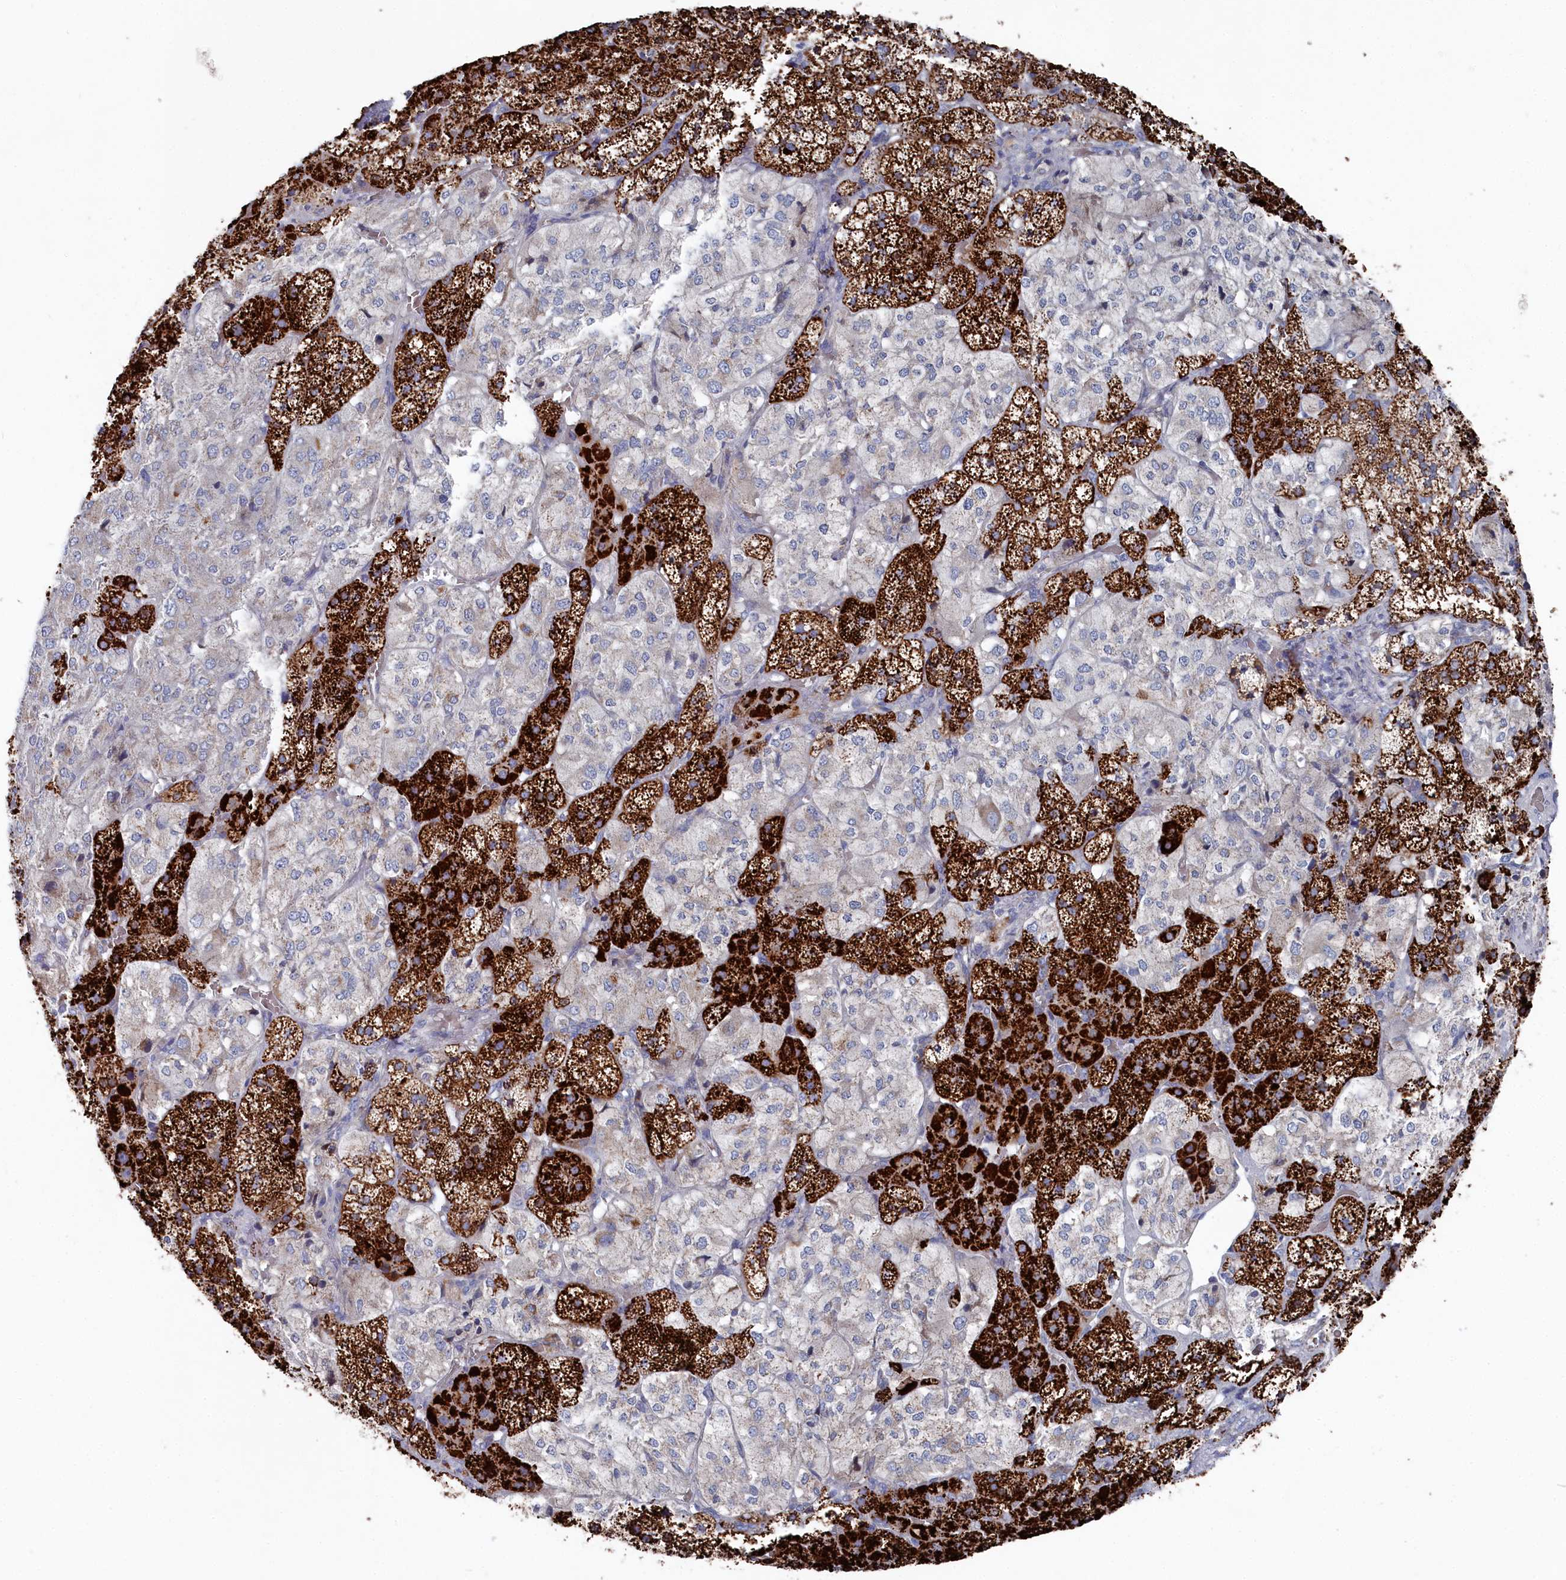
{"staining": {"intensity": "strong", "quantity": "25%-75%", "location": "cytoplasmic/membranous"}, "tissue": "adrenal gland", "cell_type": "Glandular cells", "image_type": "normal", "snomed": [{"axis": "morphology", "description": "Normal tissue, NOS"}, {"axis": "topography", "description": "Adrenal gland"}], "caption": "The photomicrograph exhibits a brown stain indicating the presence of a protein in the cytoplasmic/membranous of glandular cells in adrenal gland. The protein is stained brown, and the nuclei are stained in blue (DAB IHC with brightfield microscopy, high magnification).", "gene": "GLS2", "patient": {"sex": "female", "age": 44}}